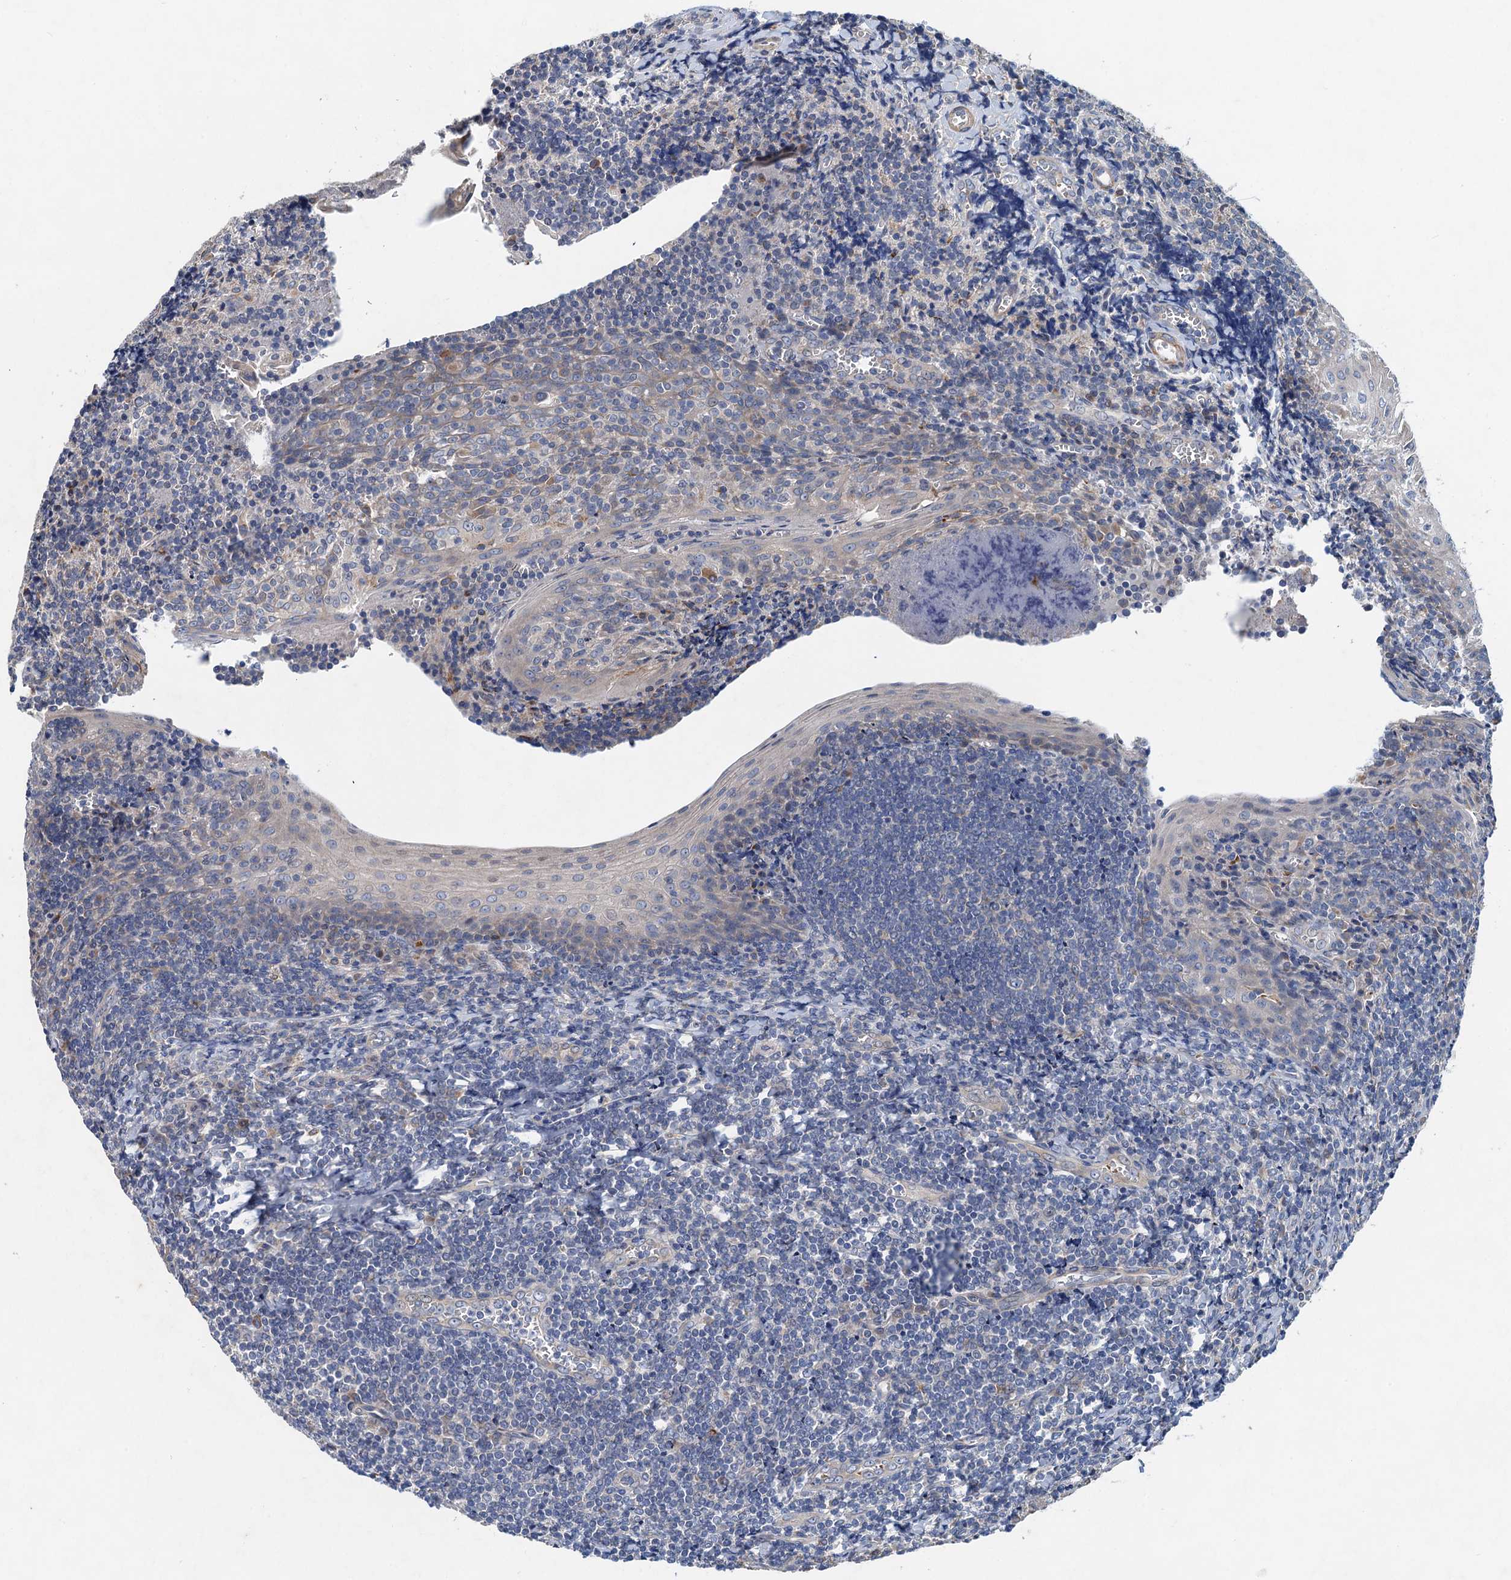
{"staining": {"intensity": "negative", "quantity": "none", "location": "none"}, "tissue": "tonsil", "cell_type": "Germinal center cells", "image_type": "normal", "snomed": [{"axis": "morphology", "description": "Normal tissue, NOS"}, {"axis": "topography", "description": "Tonsil"}], "caption": "Immunohistochemistry (IHC) histopathology image of unremarkable tonsil stained for a protein (brown), which shows no expression in germinal center cells.", "gene": "NBEA", "patient": {"sex": "male", "age": 27}}